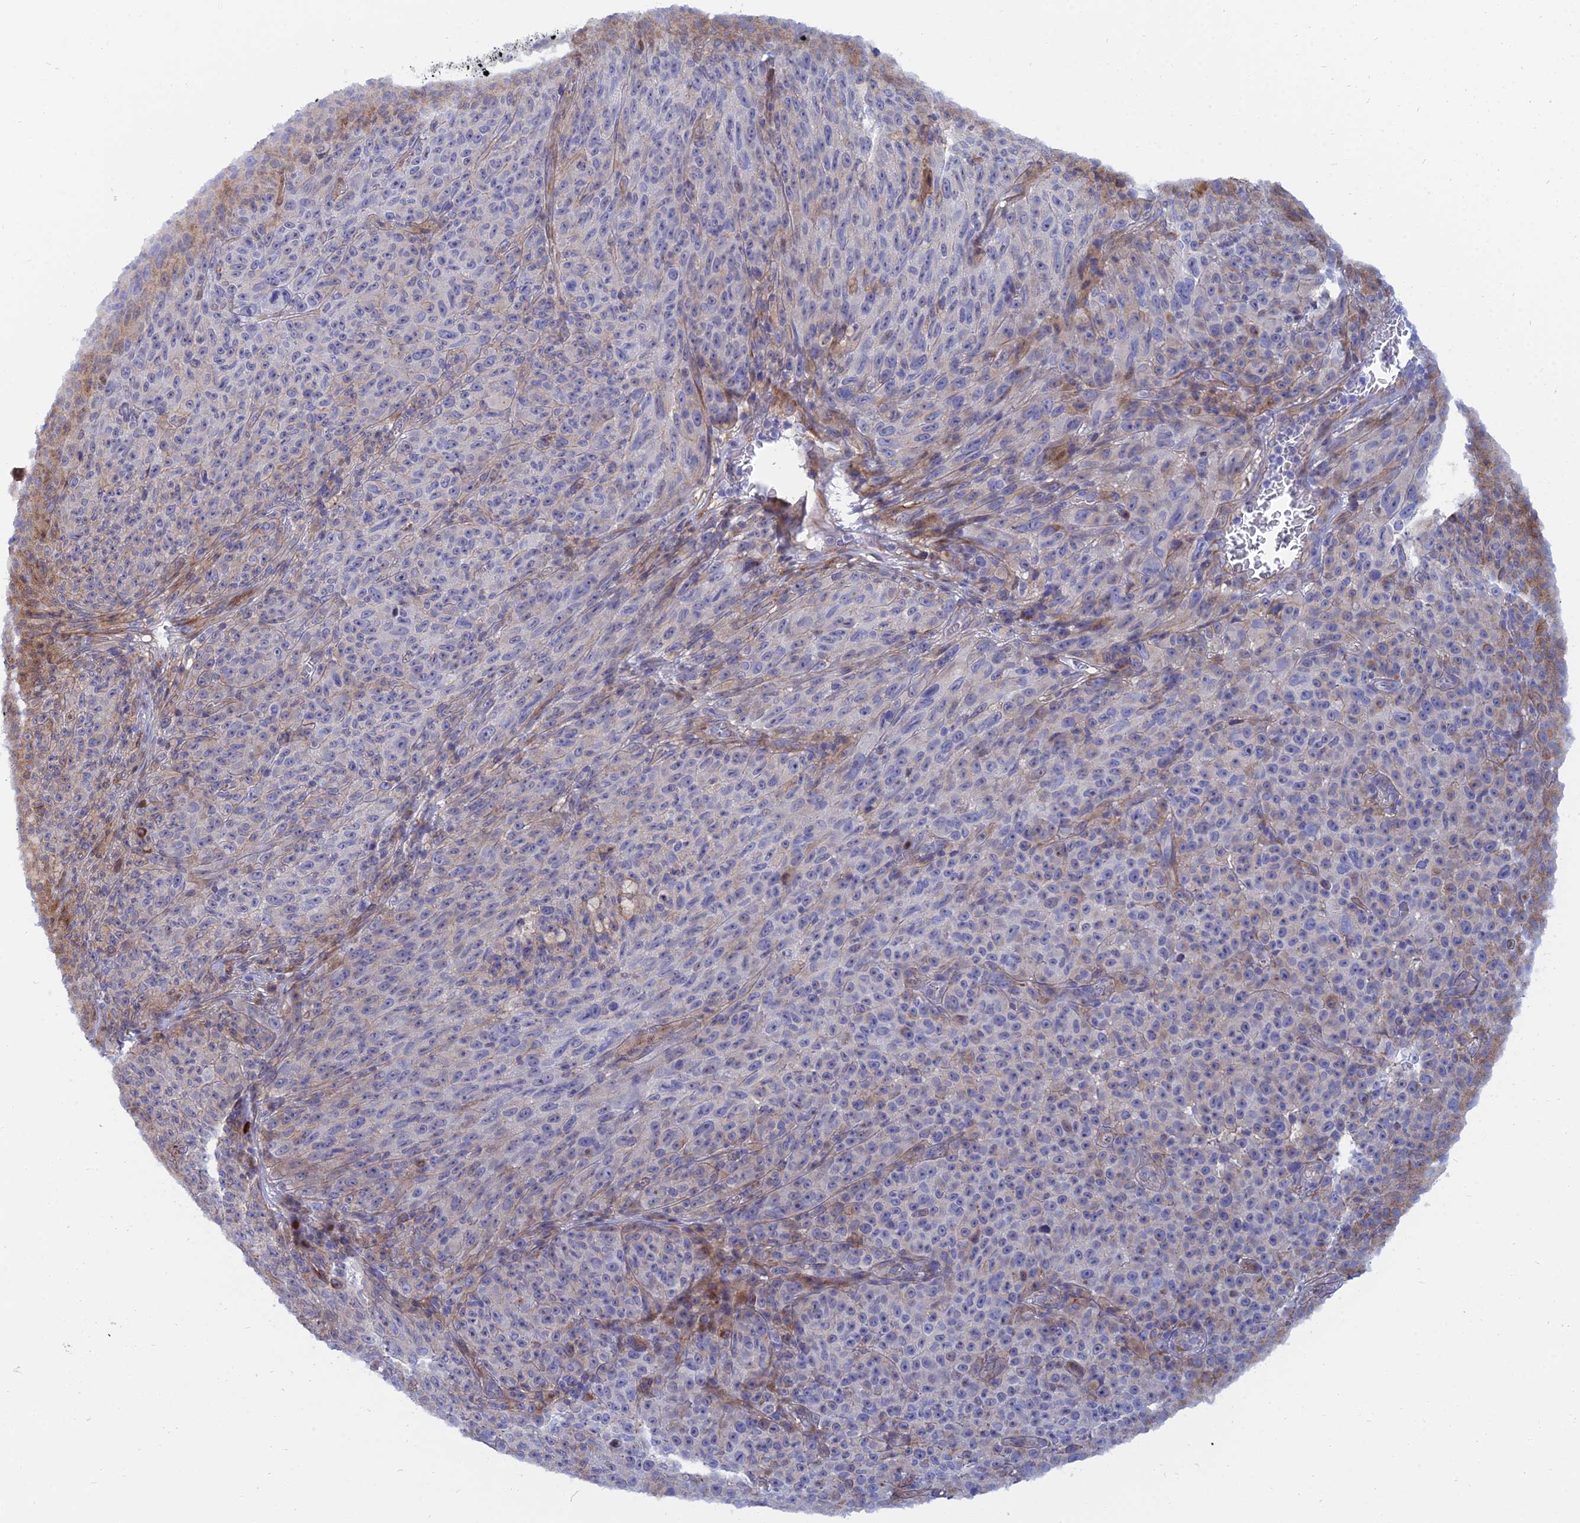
{"staining": {"intensity": "negative", "quantity": "none", "location": "none"}, "tissue": "melanoma", "cell_type": "Tumor cells", "image_type": "cancer", "snomed": [{"axis": "morphology", "description": "Malignant melanoma, NOS"}, {"axis": "topography", "description": "Skin"}], "caption": "An IHC image of melanoma is shown. There is no staining in tumor cells of melanoma. (Immunohistochemistry (ihc), brightfield microscopy, high magnification).", "gene": "TRIM43B", "patient": {"sex": "female", "age": 82}}